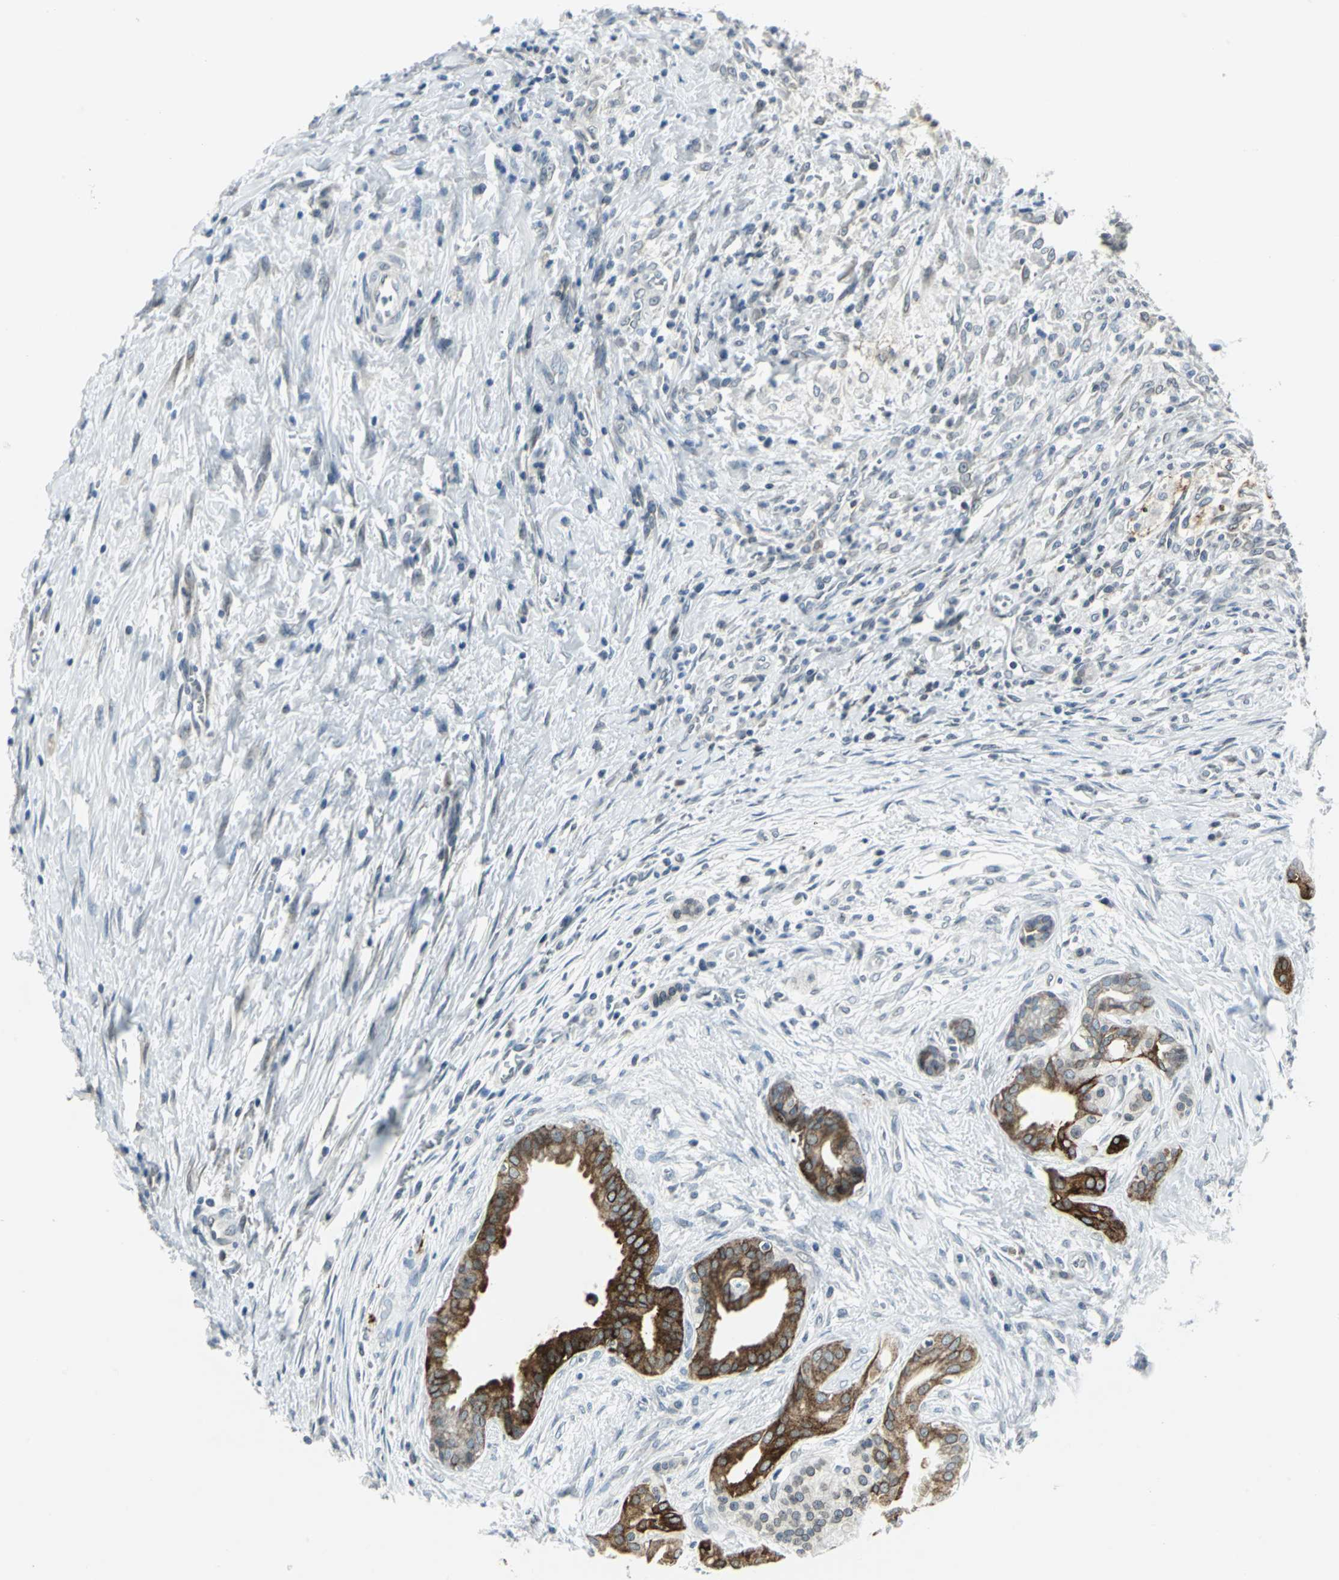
{"staining": {"intensity": "strong", "quantity": ">75%", "location": "cytoplasmic/membranous"}, "tissue": "pancreatic cancer", "cell_type": "Tumor cells", "image_type": "cancer", "snomed": [{"axis": "morphology", "description": "Adenocarcinoma, NOS"}, {"axis": "topography", "description": "Pancreas"}], "caption": "High-magnification brightfield microscopy of adenocarcinoma (pancreatic) stained with DAB (3,3'-diaminobenzidine) (brown) and counterstained with hematoxylin (blue). tumor cells exhibit strong cytoplasmic/membranous positivity is present in about>75% of cells. The staining is performed using DAB brown chromogen to label protein expression. The nuclei are counter-stained blue using hematoxylin.", "gene": "SNUPN", "patient": {"sex": "male", "age": 59}}